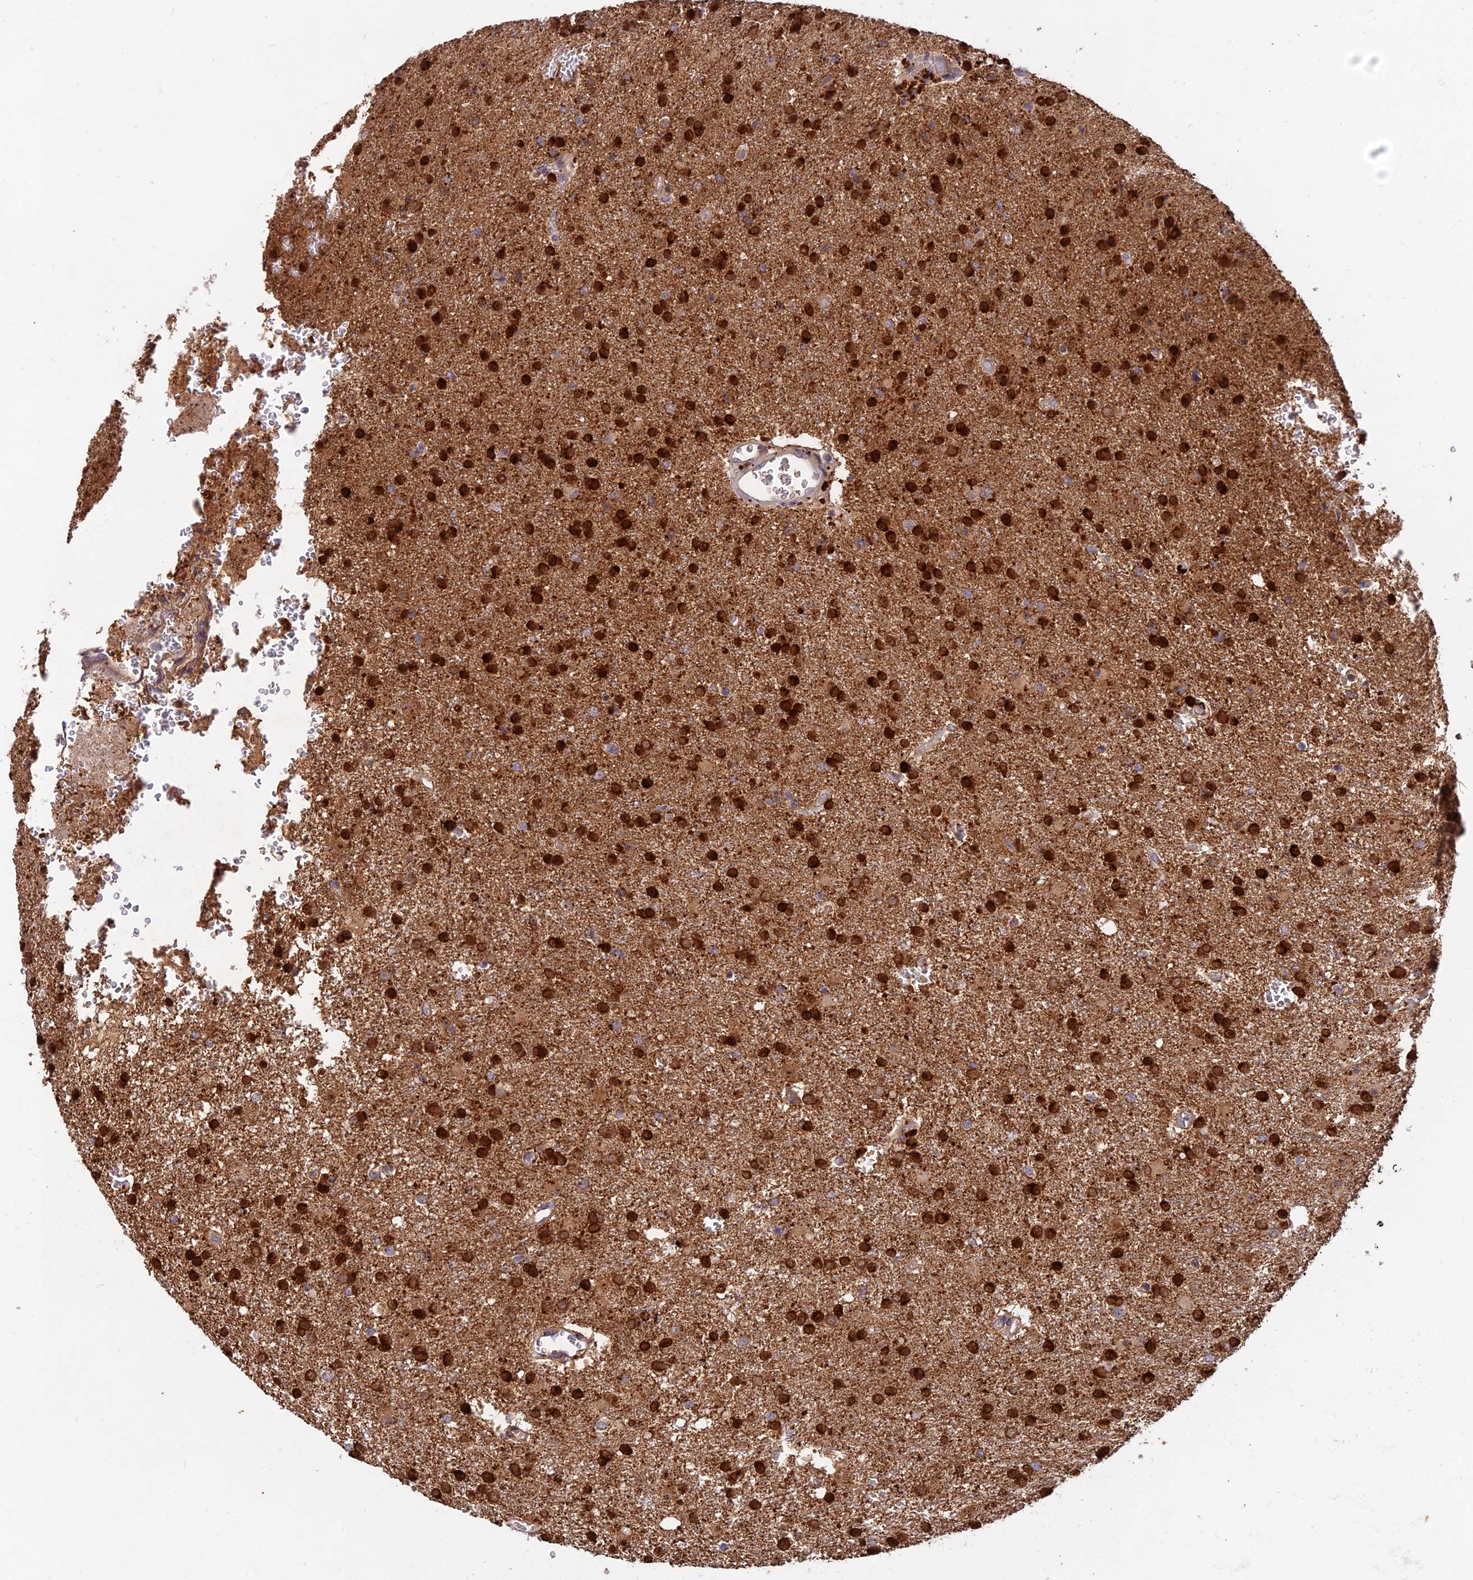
{"staining": {"intensity": "strong", "quantity": ">75%", "location": "cytoplasmic/membranous"}, "tissue": "glioma", "cell_type": "Tumor cells", "image_type": "cancer", "snomed": [{"axis": "morphology", "description": "Glioma, malignant, High grade"}, {"axis": "topography", "description": "Brain"}], "caption": "High-power microscopy captured an immunohistochemistry (IHC) photomicrograph of malignant glioma (high-grade), revealing strong cytoplasmic/membranous expression in about >75% of tumor cells.", "gene": "ACSM5", "patient": {"sex": "female", "age": 74}}